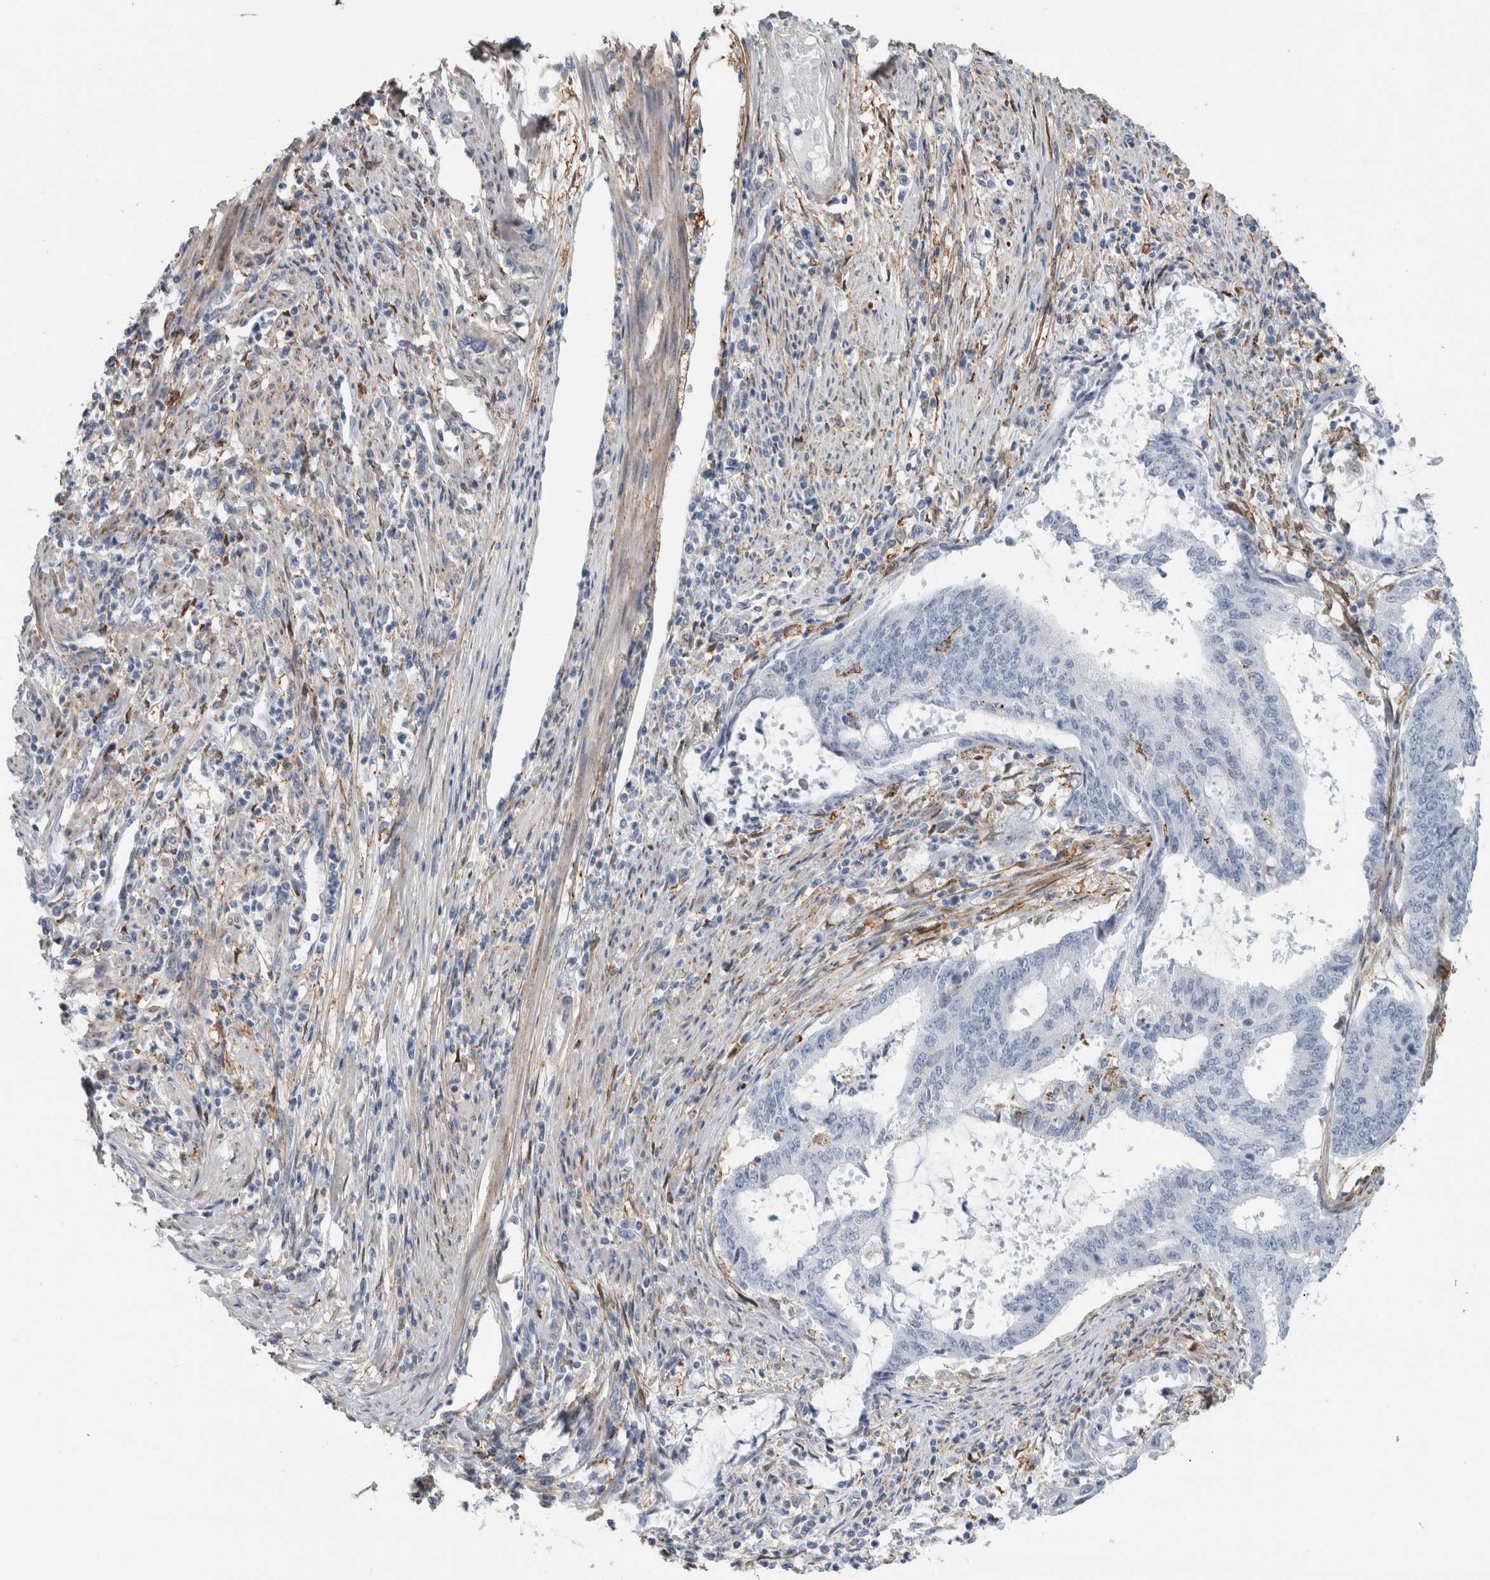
{"staining": {"intensity": "negative", "quantity": "none", "location": "none"}, "tissue": "endometrial cancer", "cell_type": "Tumor cells", "image_type": "cancer", "snomed": [{"axis": "morphology", "description": "Adenocarcinoma, NOS"}, {"axis": "topography", "description": "Endometrium"}], "caption": "This micrograph is of endometrial adenocarcinoma stained with immunohistochemistry to label a protein in brown with the nuclei are counter-stained blue. There is no expression in tumor cells.", "gene": "DNAJC24", "patient": {"sex": "female", "age": 51}}